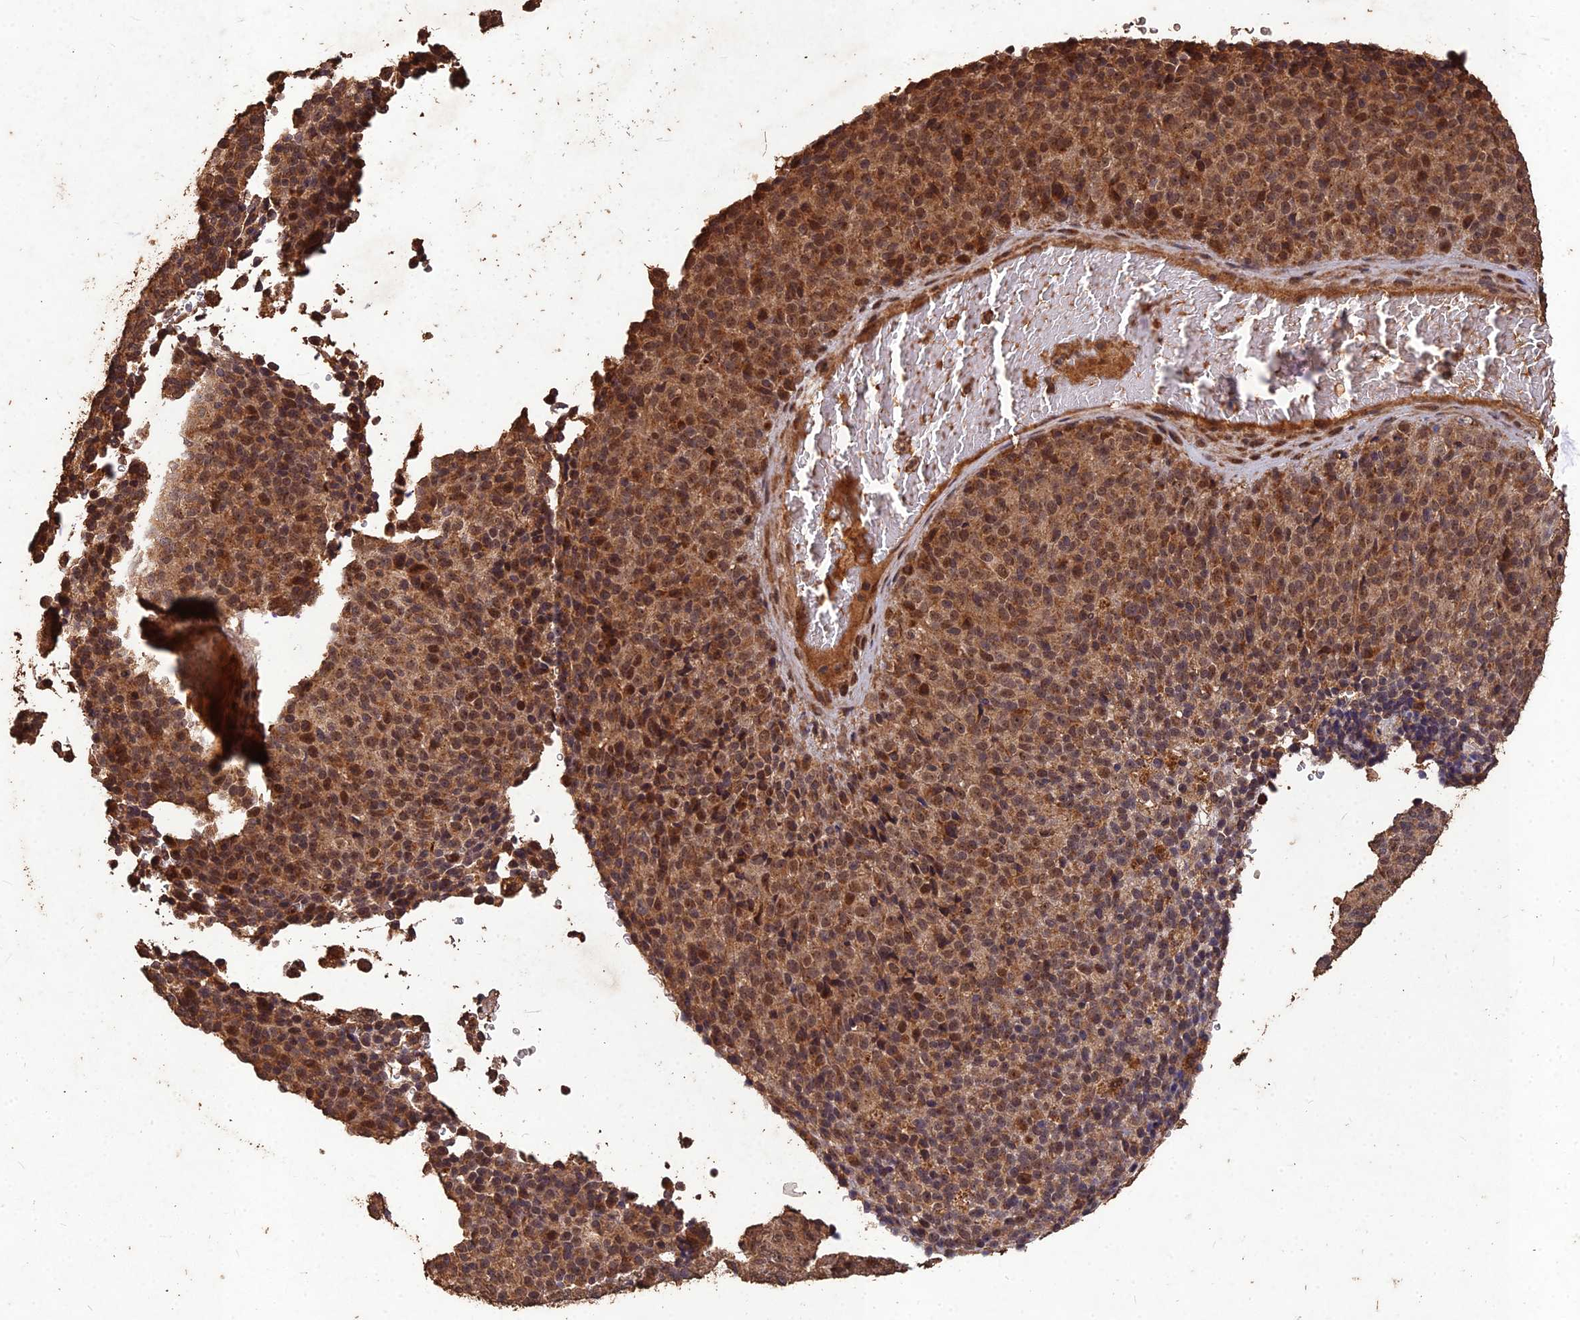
{"staining": {"intensity": "moderate", "quantity": ">75%", "location": "cytoplasmic/membranous,nuclear"}, "tissue": "melanoma", "cell_type": "Tumor cells", "image_type": "cancer", "snomed": [{"axis": "morphology", "description": "Malignant melanoma, Metastatic site"}, {"axis": "topography", "description": "Brain"}], "caption": "Human malignant melanoma (metastatic site) stained for a protein (brown) displays moderate cytoplasmic/membranous and nuclear positive staining in approximately >75% of tumor cells.", "gene": "SYMPK", "patient": {"sex": "female", "age": 56}}